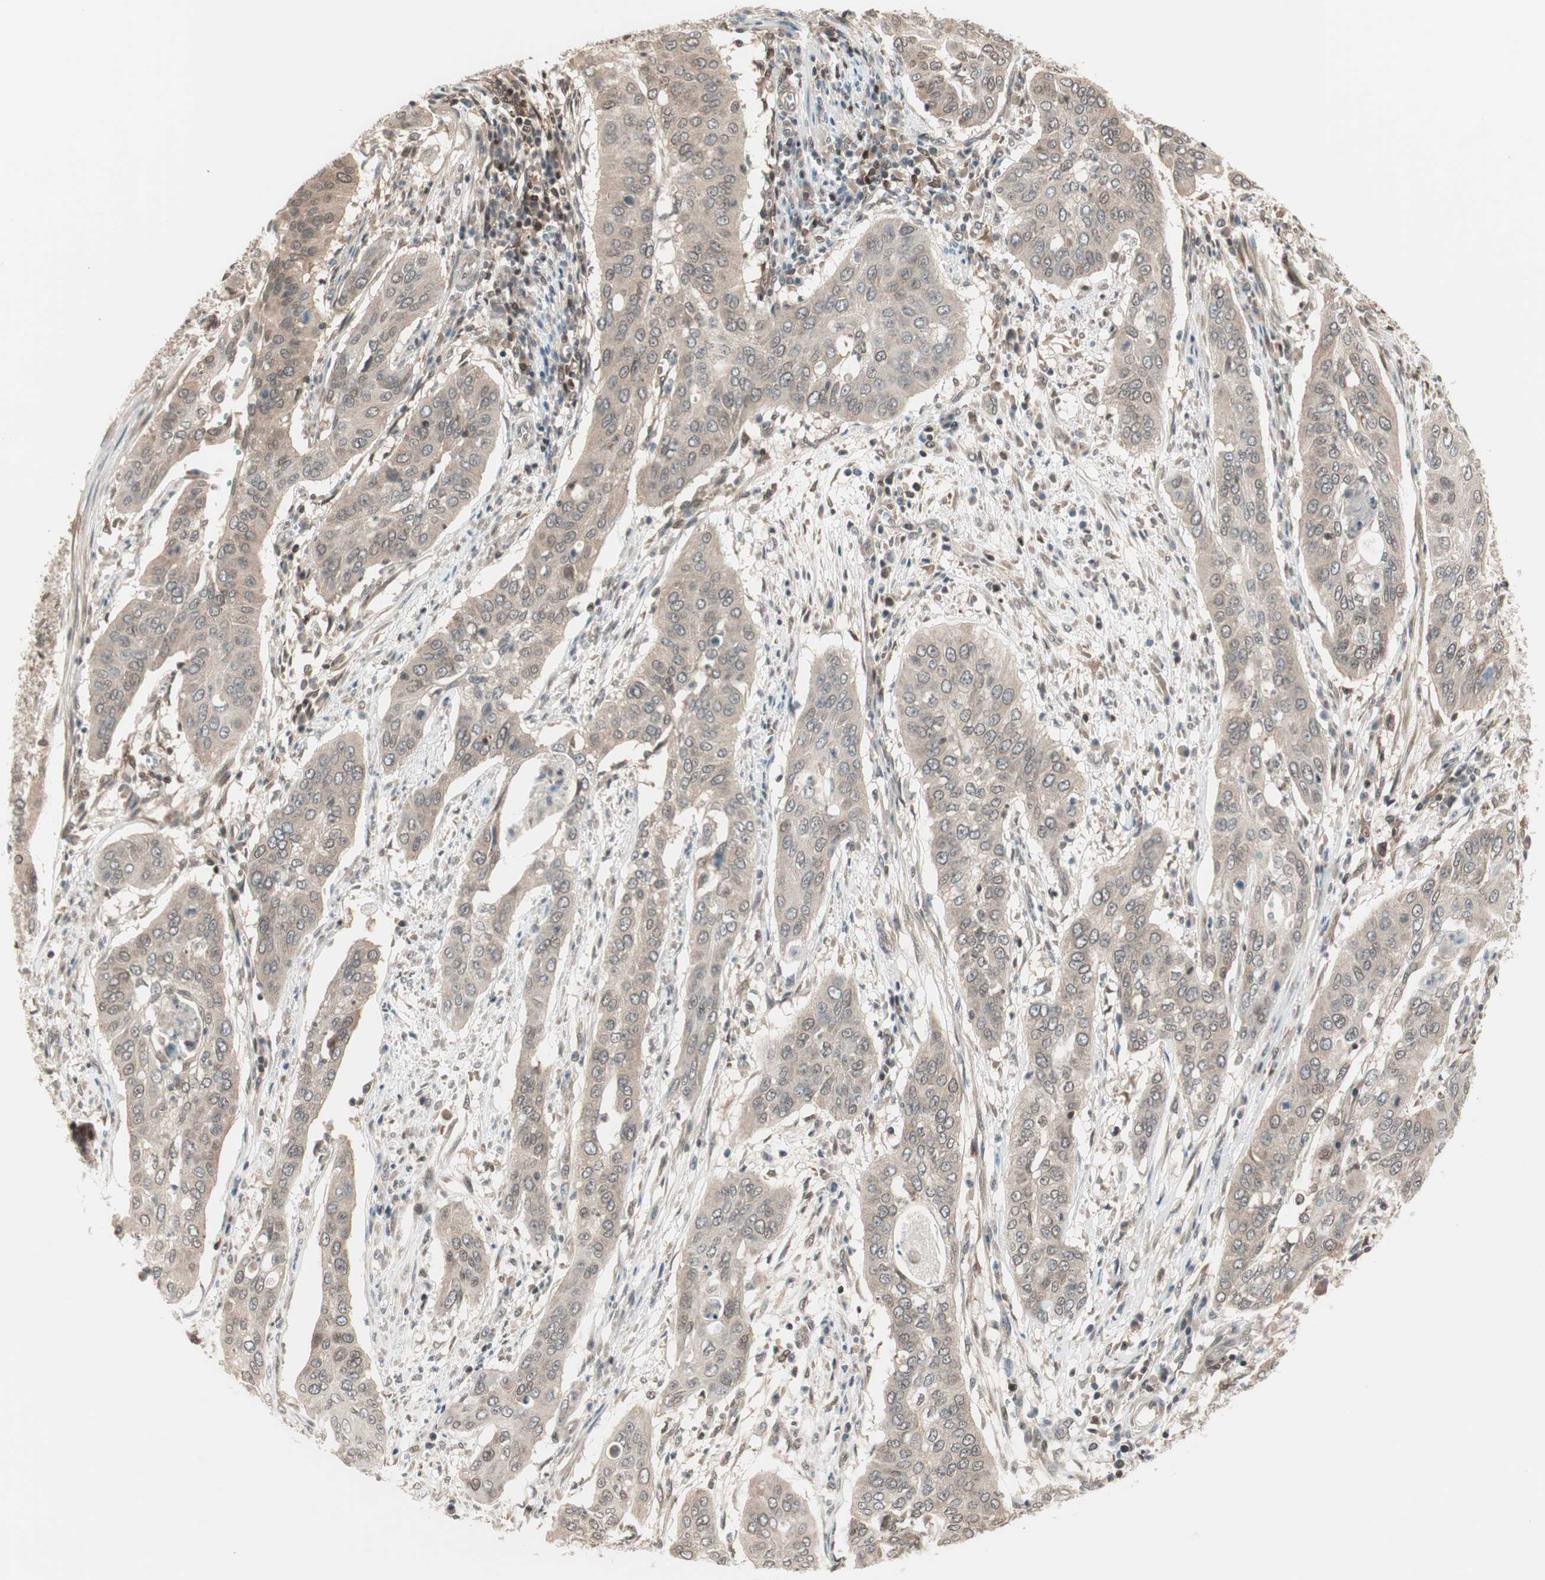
{"staining": {"intensity": "weak", "quantity": ">75%", "location": "cytoplasmic/membranous"}, "tissue": "cervical cancer", "cell_type": "Tumor cells", "image_type": "cancer", "snomed": [{"axis": "morphology", "description": "Squamous cell carcinoma, NOS"}, {"axis": "topography", "description": "Cervix"}], "caption": "Protein analysis of cervical squamous cell carcinoma tissue displays weak cytoplasmic/membranous staining in approximately >75% of tumor cells. The staining was performed using DAB, with brown indicating positive protein expression. Nuclei are stained blue with hematoxylin.", "gene": "UBE2I", "patient": {"sex": "female", "age": 39}}